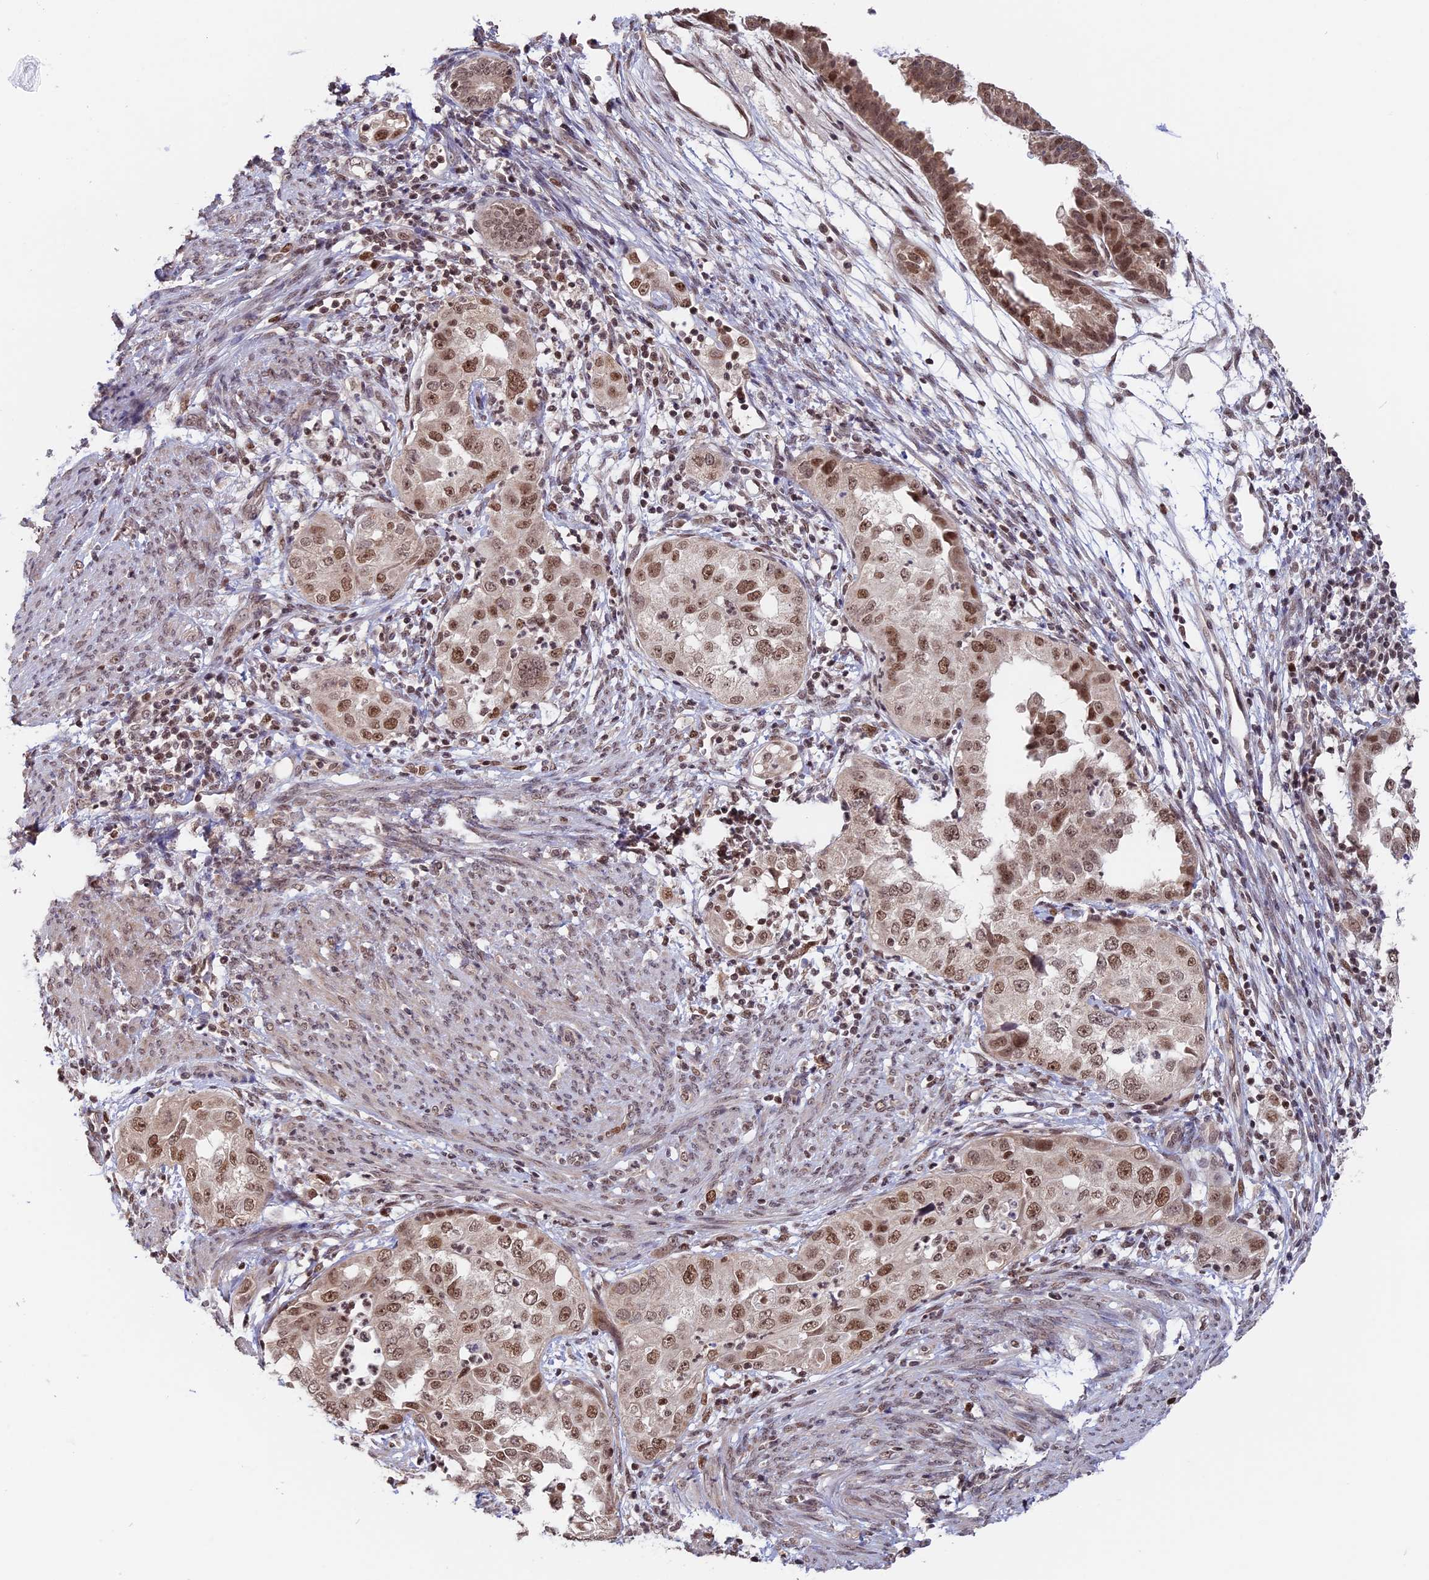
{"staining": {"intensity": "moderate", "quantity": ">75%", "location": "nuclear"}, "tissue": "endometrial cancer", "cell_type": "Tumor cells", "image_type": "cancer", "snomed": [{"axis": "morphology", "description": "Adenocarcinoma, NOS"}, {"axis": "topography", "description": "Endometrium"}], "caption": "IHC image of endometrial cancer stained for a protein (brown), which shows medium levels of moderate nuclear expression in about >75% of tumor cells.", "gene": "RFC5", "patient": {"sex": "female", "age": 85}}